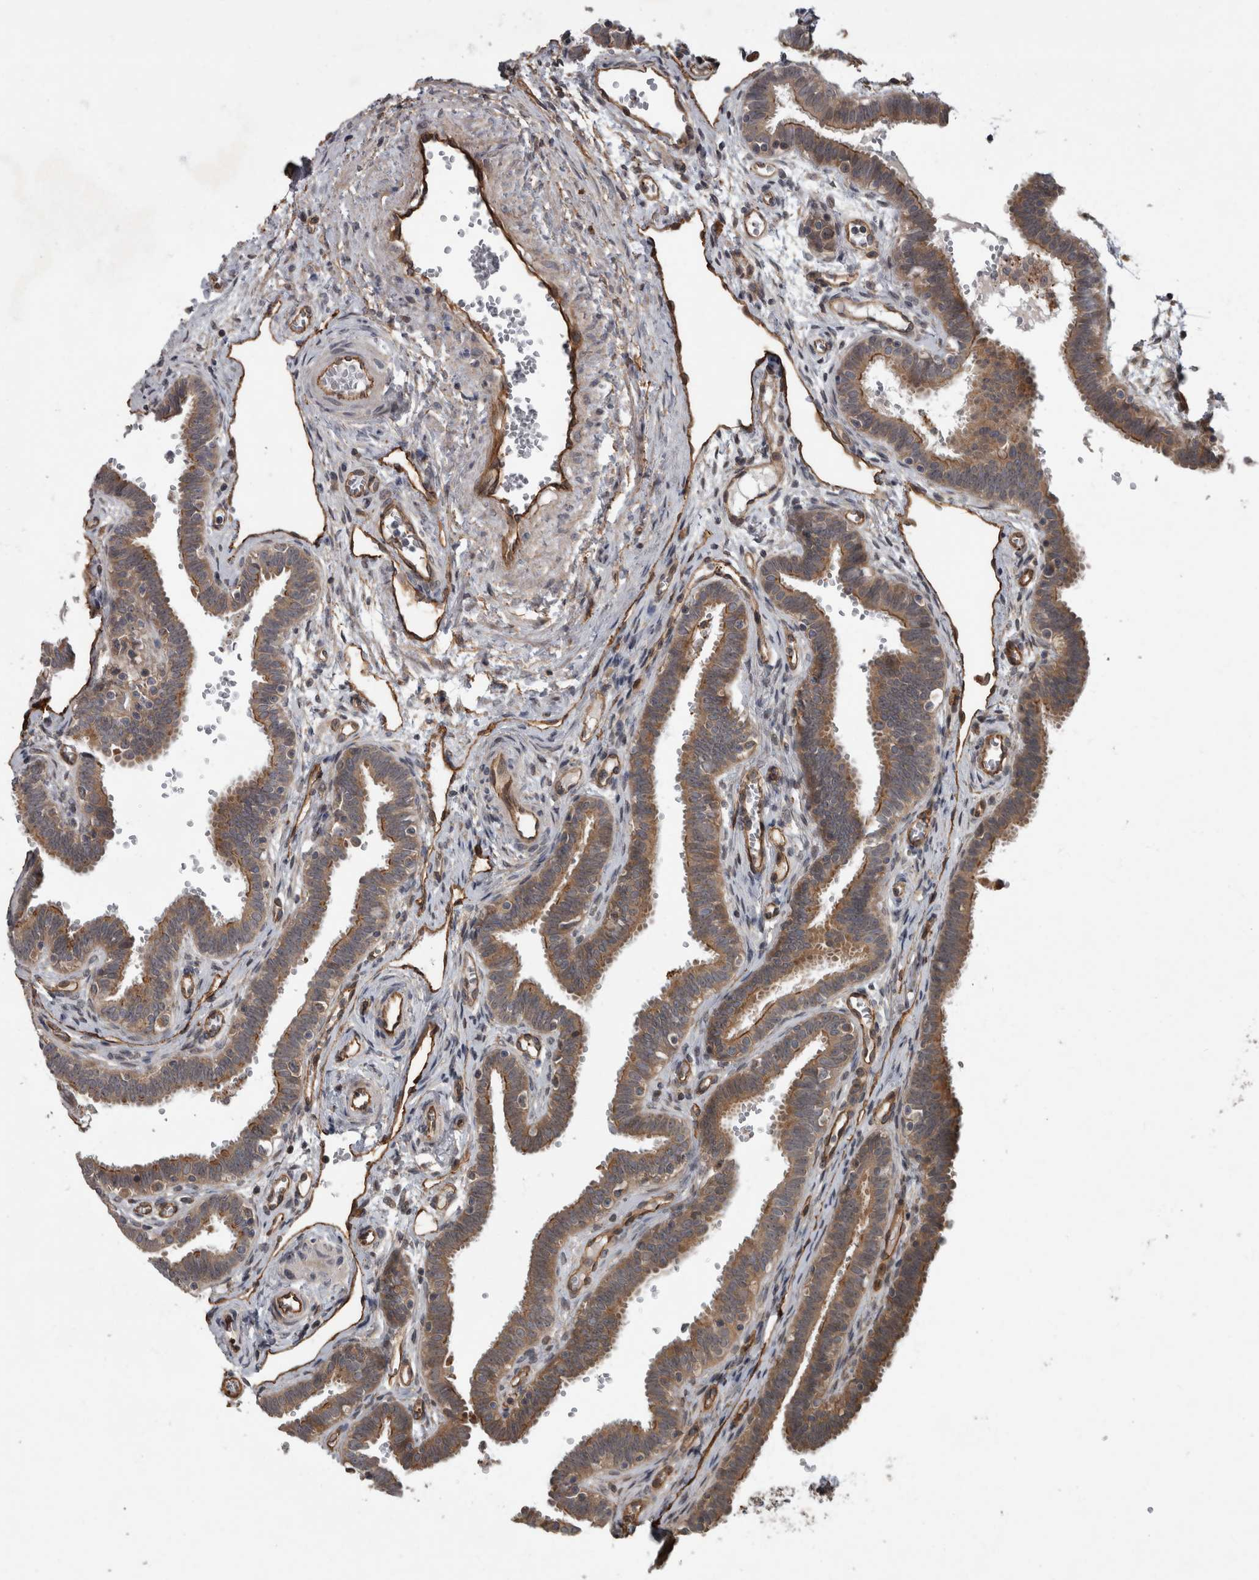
{"staining": {"intensity": "moderate", "quantity": ">75%", "location": "cytoplasmic/membranous"}, "tissue": "fallopian tube", "cell_type": "Glandular cells", "image_type": "normal", "snomed": [{"axis": "morphology", "description": "Normal tissue, NOS"}, {"axis": "topography", "description": "Fallopian tube"}, {"axis": "topography", "description": "Placenta"}], "caption": "Protein expression by immunohistochemistry demonstrates moderate cytoplasmic/membranous staining in about >75% of glandular cells in unremarkable fallopian tube.", "gene": "VEGFD", "patient": {"sex": "female", "age": 32}}